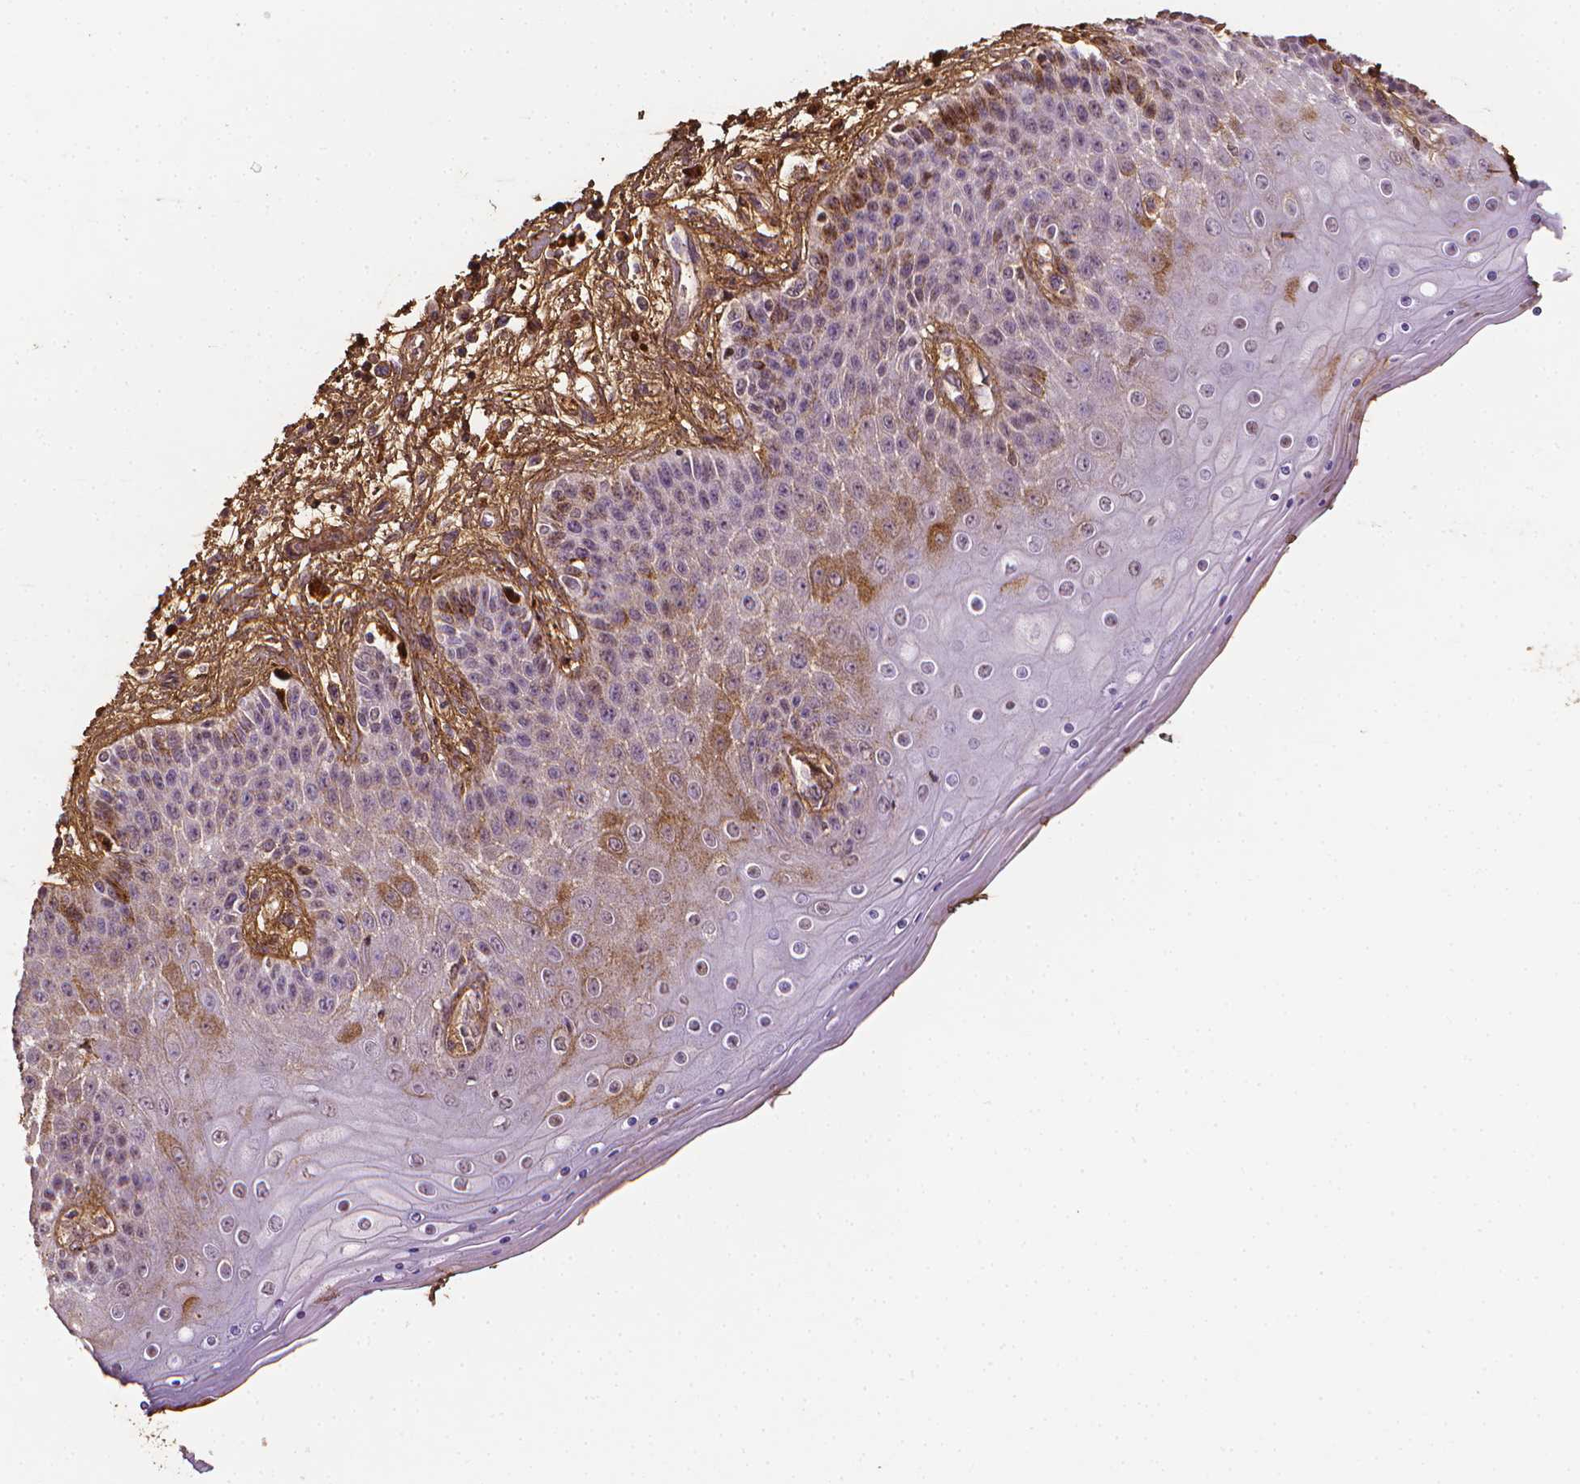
{"staining": {"intensity": "moderate", "quantity": "25%-75%", "location": "cytoplasmic/membranous"}, "tissue": "skin", "cell_type": "Epidermal cells", "image_type": "normal", "snomed": [{"axis": "morphology", "description": "Normal tissue, NOS"}, {"axis": "topography", "description": "Anal"}], "caption": "Immunohistochemistry (IHC) histopathology image of unremarkable skin: skin stained using immunohistochemistry exhibits medium levels of moderate protein expression localized specifically in the cytoplasmic/membranous of epidermal cells, appearing as a cytoplasmic/membranous brown color.", "gene": "DCN", "patient": {"sex": "female", "age": 46}}